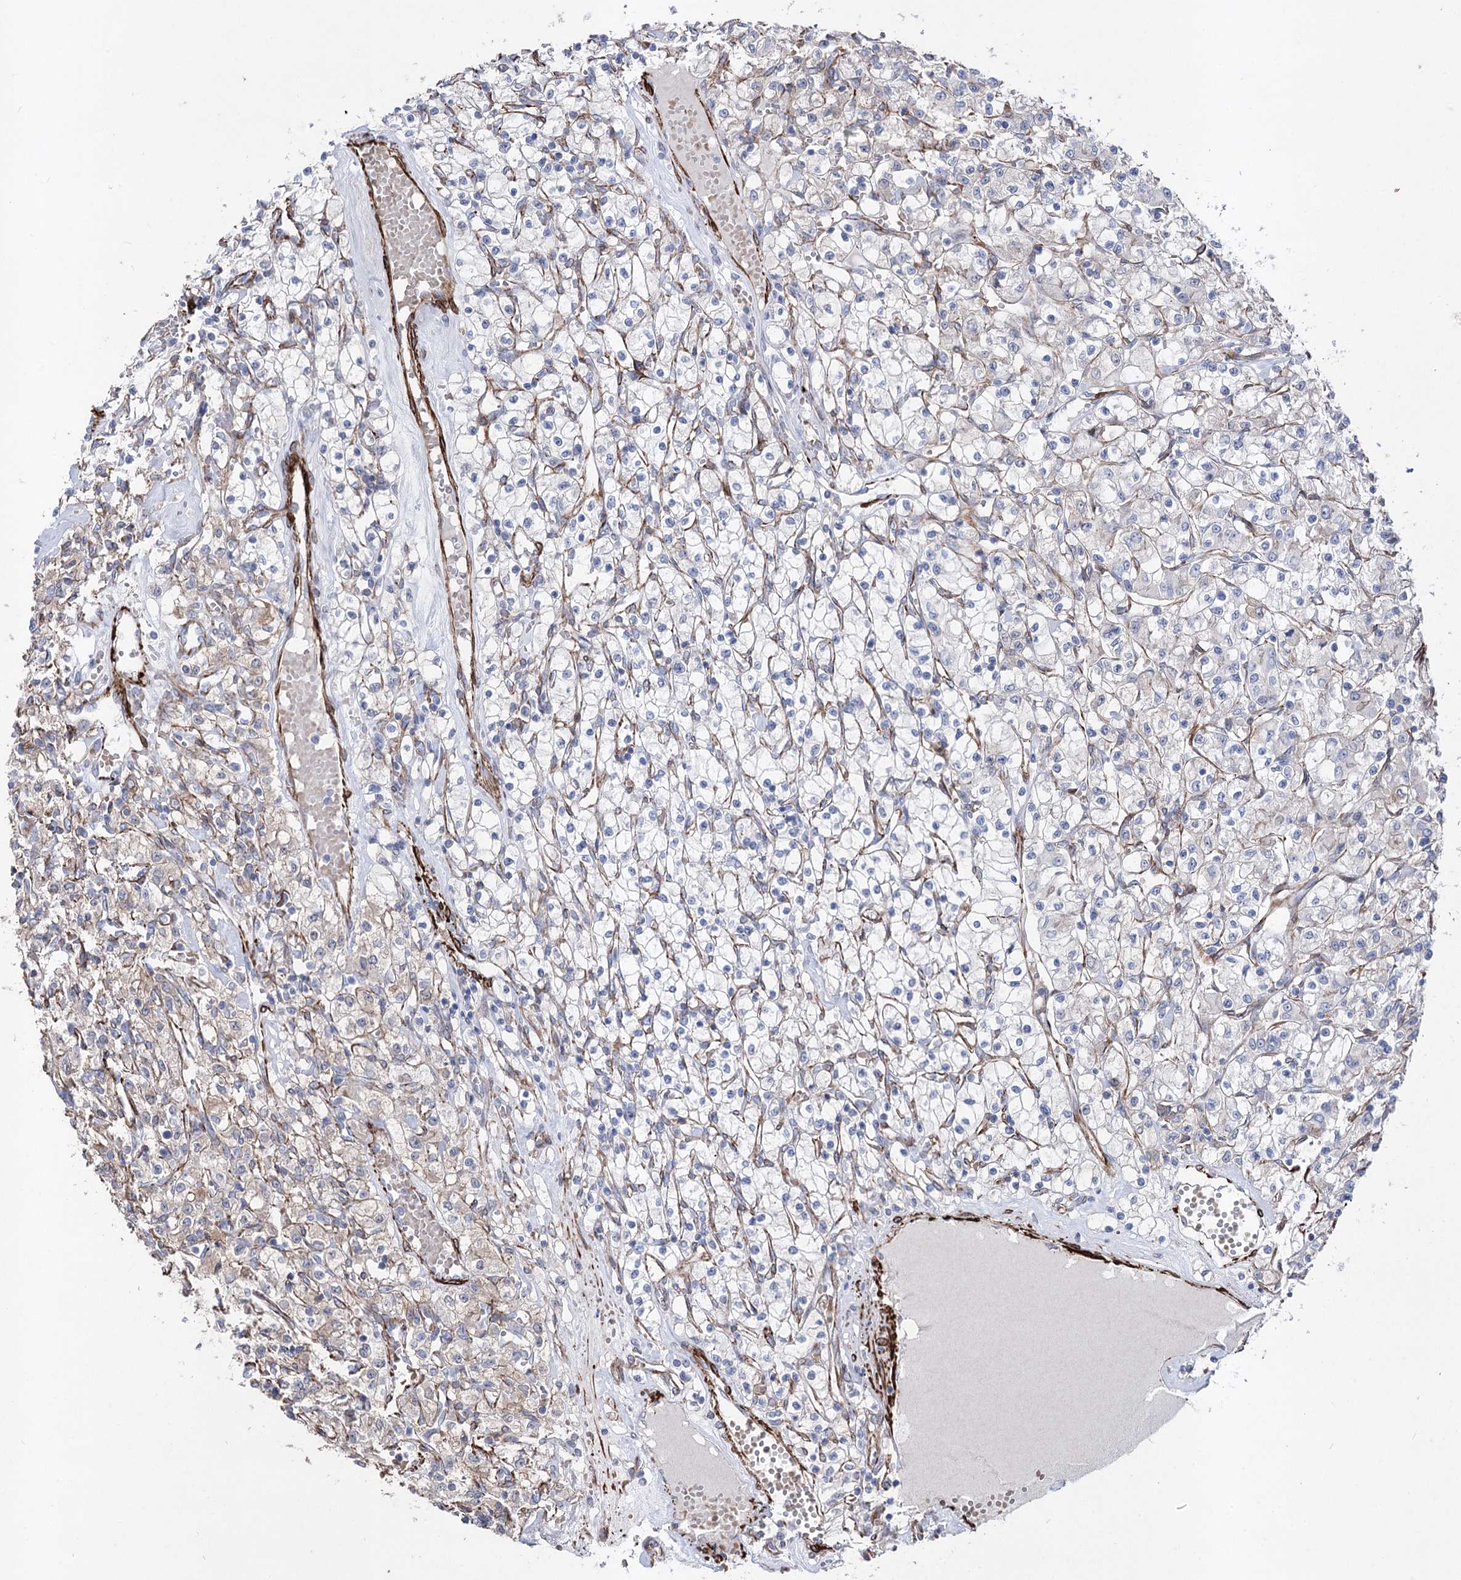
{"staining": {"intensity": "weak", "quantity": "<25%", "location": "cytoplasmic/membranous"}, "tissue": "renal cancer", "cell_type": "Tumor cells", "image_type": "cancer", "snomed": [{"axis": "morphology", "description": "Adenocarcinoma, NOS"}, {"axis": "topography", "description": "Kidney"}], "caption": "Tumor cells show no significant protein staining in renal cancer (adenocarcinoma).", "gene": "ARHGAP20", "patient": {"sex": "female", "age": 59}}